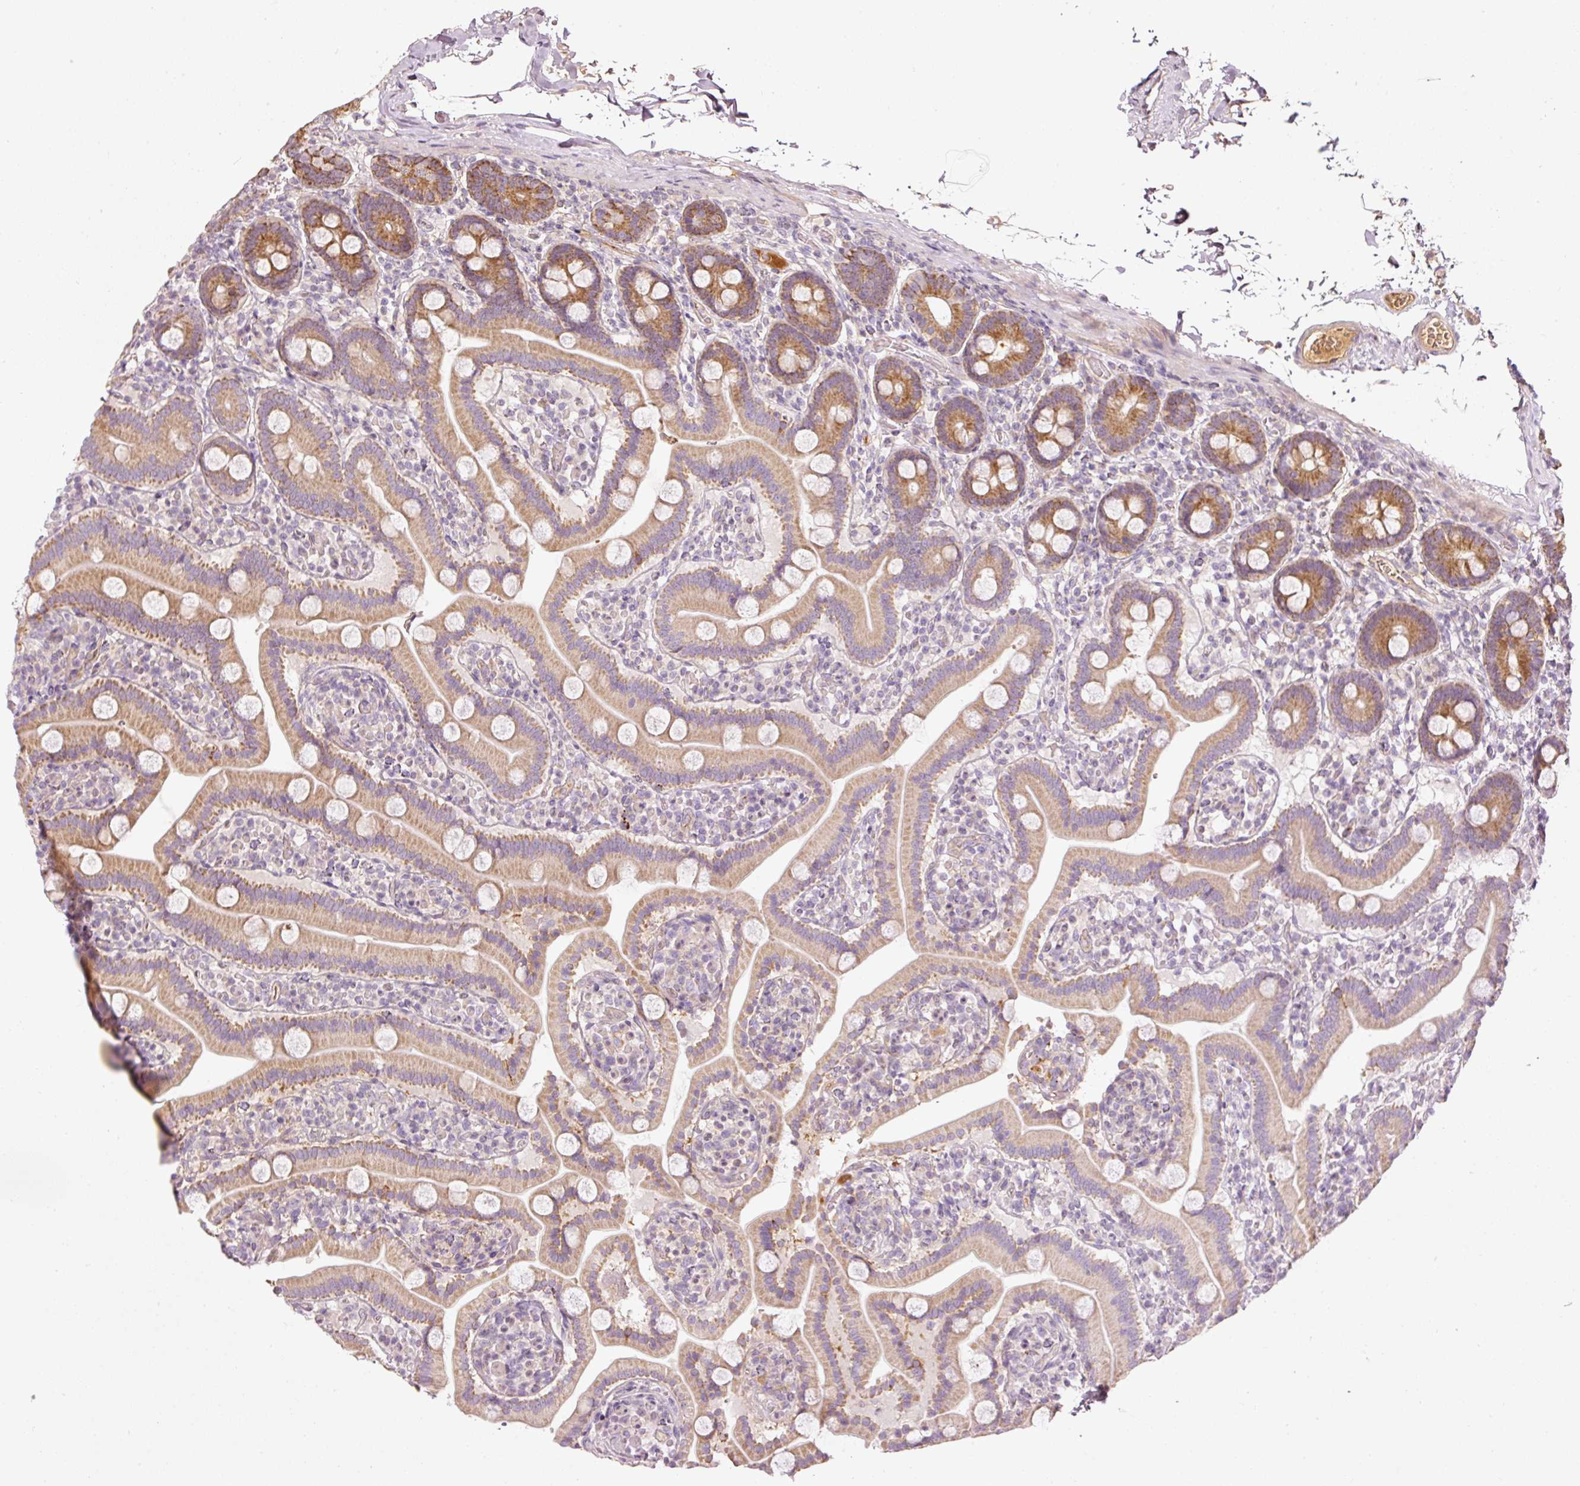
{"staining": {"intensity": "strong", "quantity": "25%-75%", "location": "cytoplasmic/membranous"}, "tissue": "duodenum", "cell_type": "Glandular cells", "image_type": "normal", "snomed": [{"axis": "morphology", "description": "Normal tissue, NOS"}, {"axis": "topography", "description": "Duodenum"}], "caption": "This photomicrograph displays unremarkable duodenum stained with IHC to label a protein in brown. The cytoplasmic/membranous of glandular cells show strong positivity for the protein. Nuclei are counter-stained blue.", "gene": "SERPING1", "patient": {"sex": "male", "age": 55}}